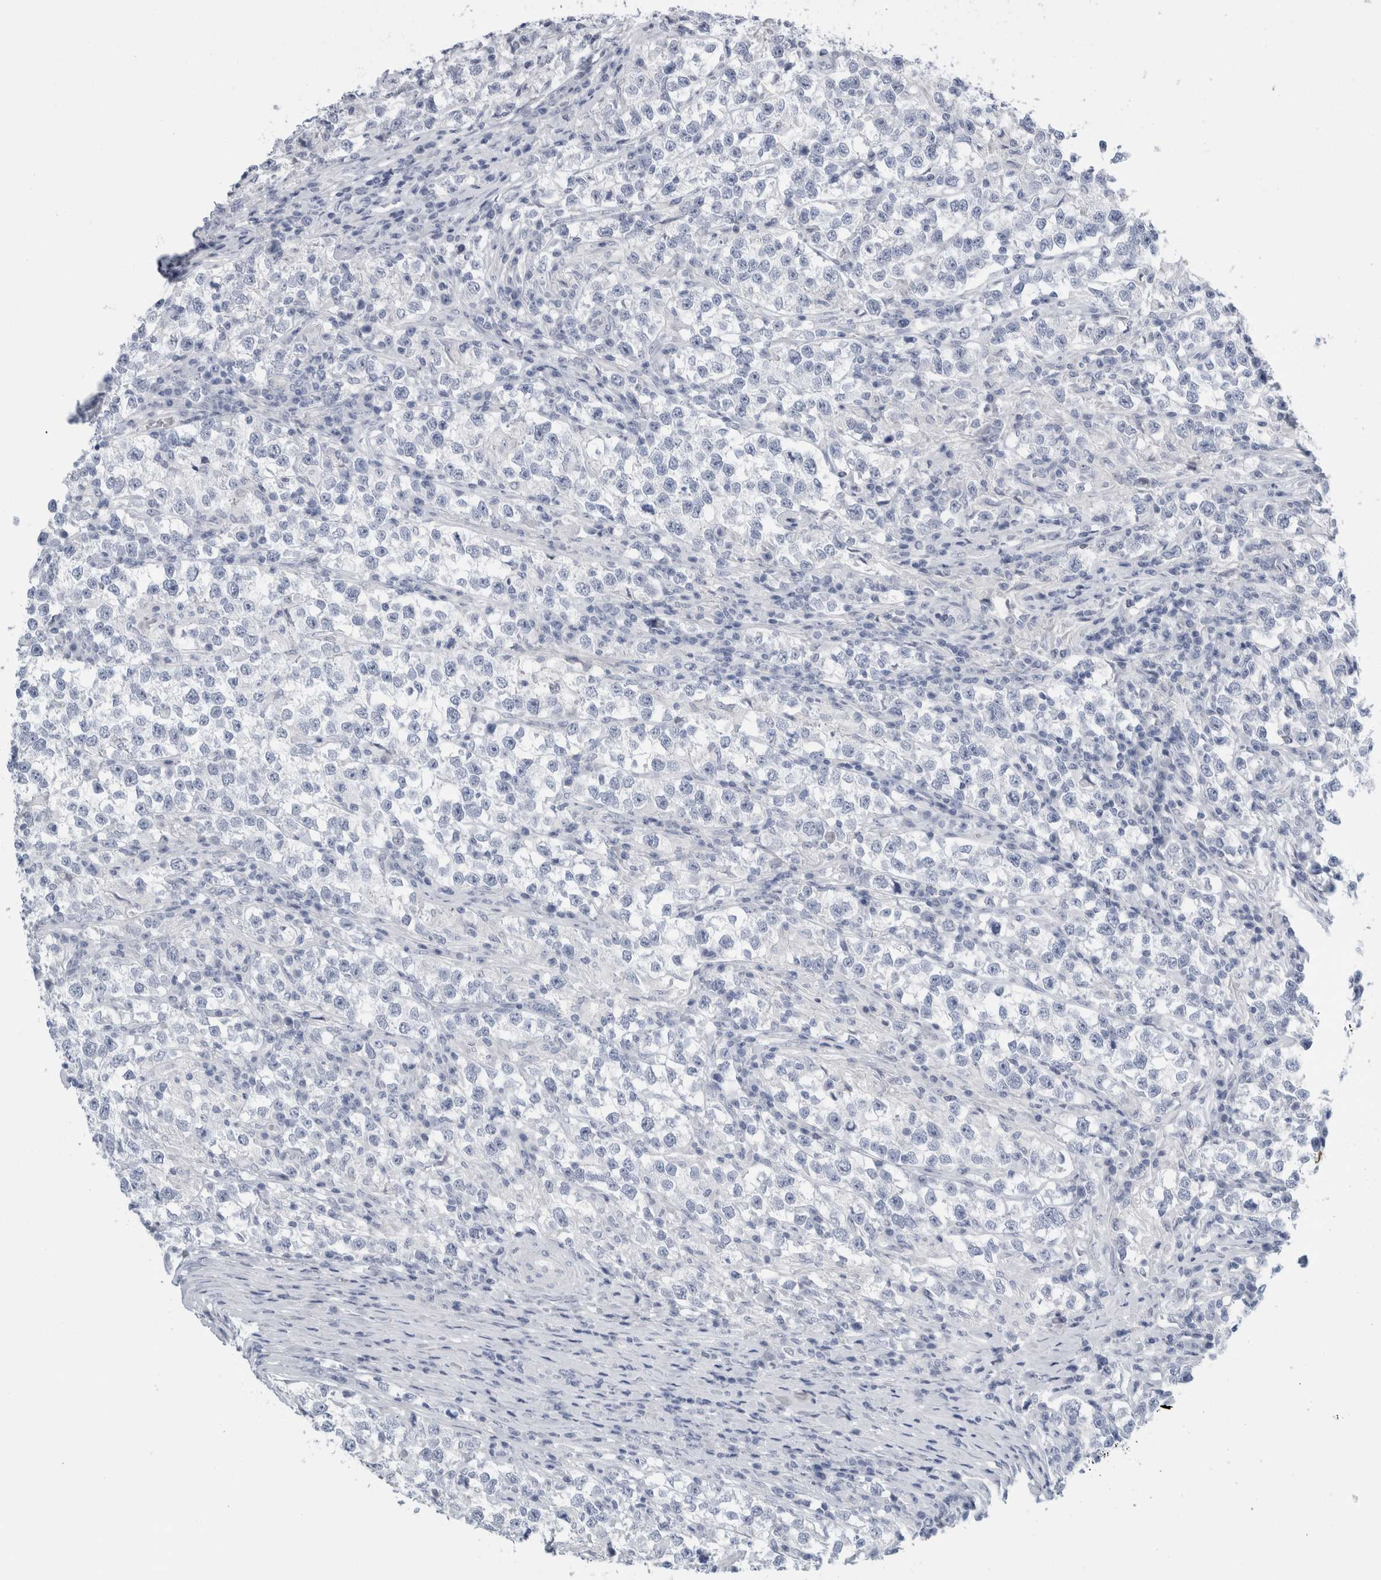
{"staining": {"intensity": "negative", "quantity": "none", "location": "none"}, "tissue": "testis cancer", "cell_type": "Tumor cells", "image_type": "cancer", "snomed": [{"axis": "morphology", "description": "Normal tissue, NOS"}, {"axis": "morphology", "description": "Seminoma, NOS"}, {"axis": "topography", "description": "Testis"}], "caption": "Tumor cells show no significant protein expression in seminoma (testis). (Stains: DAB immunohistochemistry (IHC) with hematoxylin counter stain, Microscopy: brightfield microscopy at high magnification).", "gene": "RPH3AL", "patient": {"sex": "male", "age": 43}}